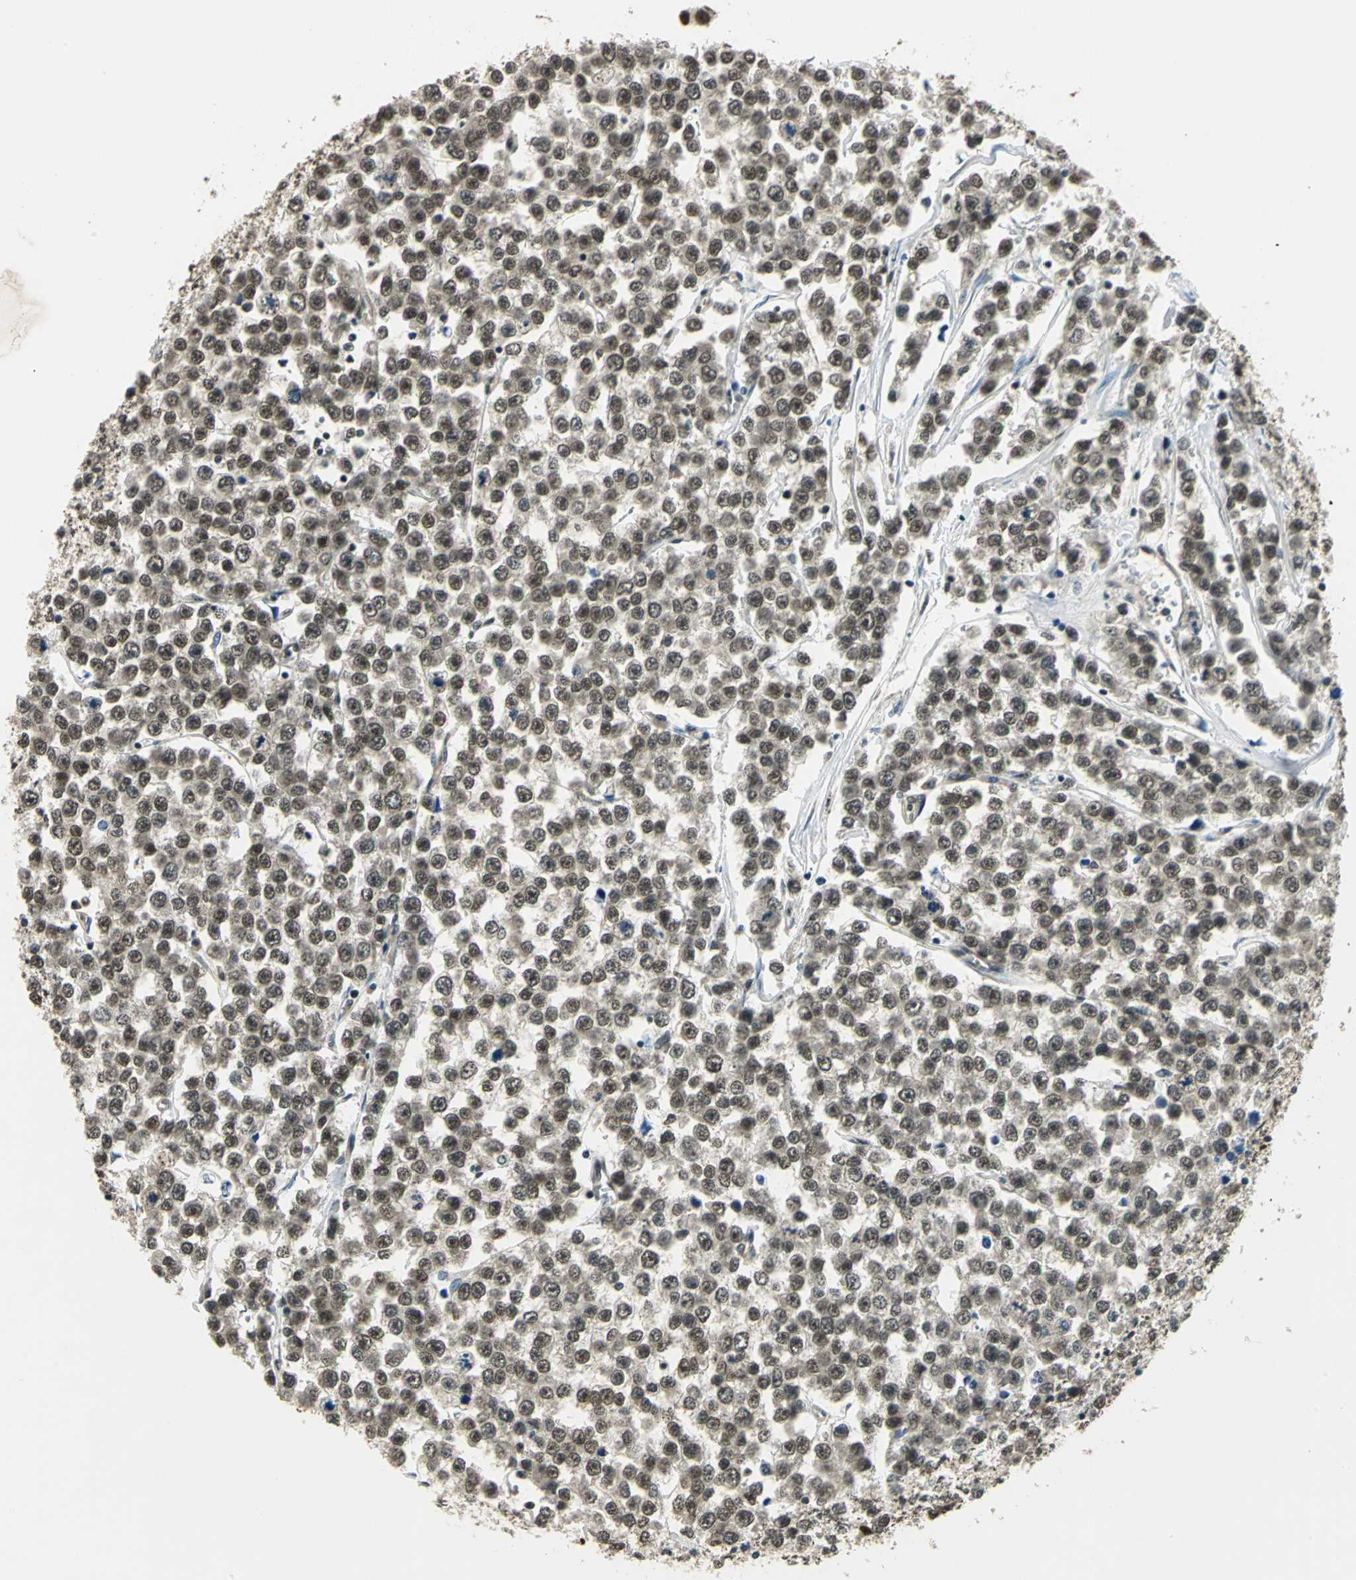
{"staining": {"intensity": "strong", "quantity": ">75%", "location": "cytoplasmic/membranous,nuclear"}, "tissue": "testis cancer", "cell_type": "Tumor cells", "image_type": "cancer", "snomed": [{"axis": "morphology", "description": "Seminoma, NOS"}, {"axis": "morphology", "description": "Carcinoma, Embryonal, NOS"}, {"axis": "topography", "description": "Testis"}], "caption": "High-power microscopy captured an IHC photomicrograph of testis cancer (seminoma), revealing strong cytoplasmic/membranous and nuclear expression in approximately >75% of tumor cells.", "gene": "RBM14", "patient": {"sex": "male", "age": 52}}